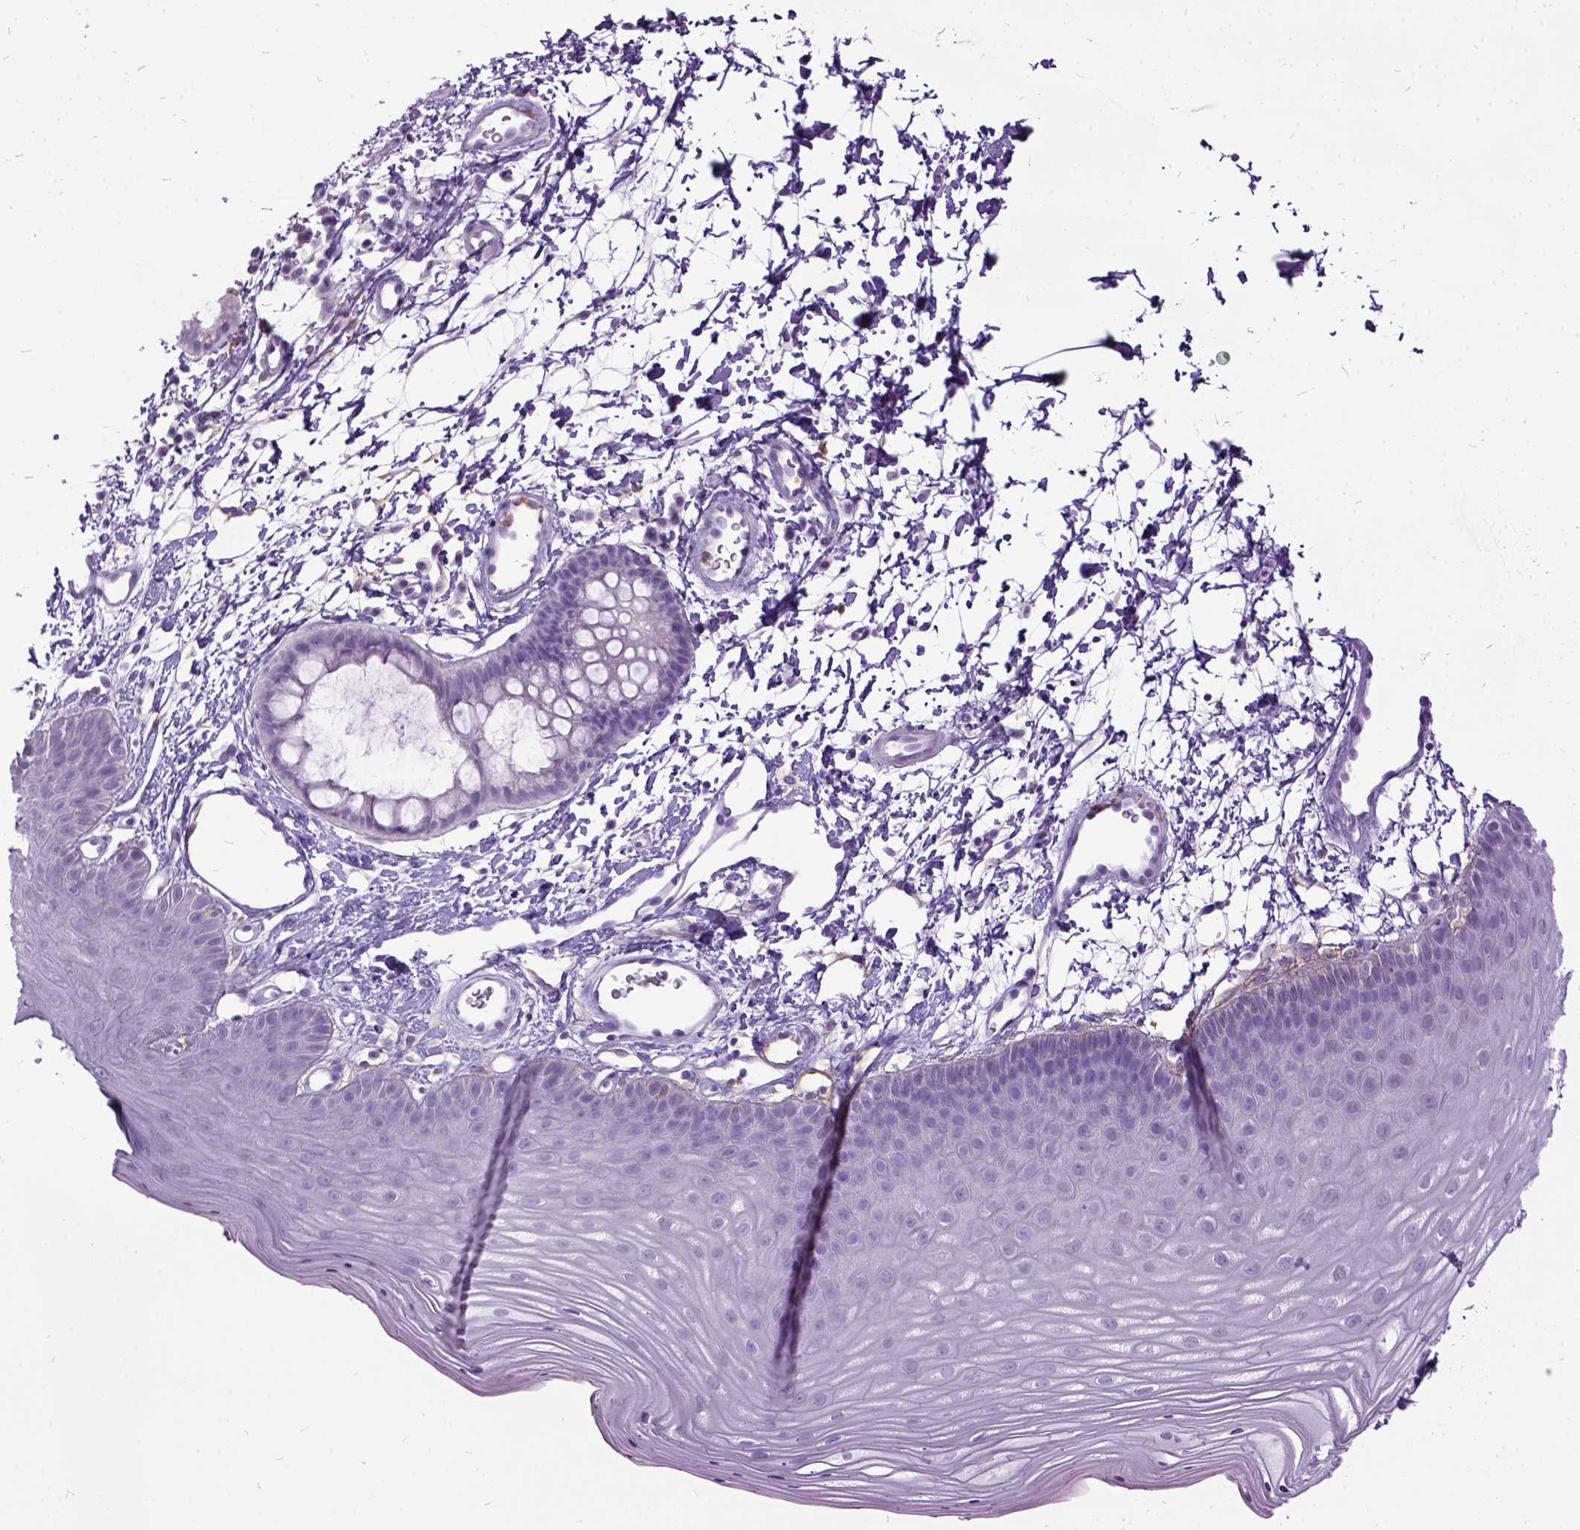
{"staining": {"intensity": "negative", "quantity": "none", "location": "none"}, "tissue": "skin", "cell_type": "Epidermal cells", "image_type": "normal", "snomed": [{"axis": "morphology", "description": "Normal tissue, NOS"}, {"axis": "topography", "description": "Anal"}], "caption": "Protein analysis of unremarkable skin reveals no significant positivity in epidermal cells. The staining was performed using DAB (3,3'-diaminobenzidine) to visualize the protein expression in brown, while the nuclei were stained in blue with hematoxylin (Magnification: 20x).", "gene": "MME", "patient": {"sex": "male", "age": 53}}